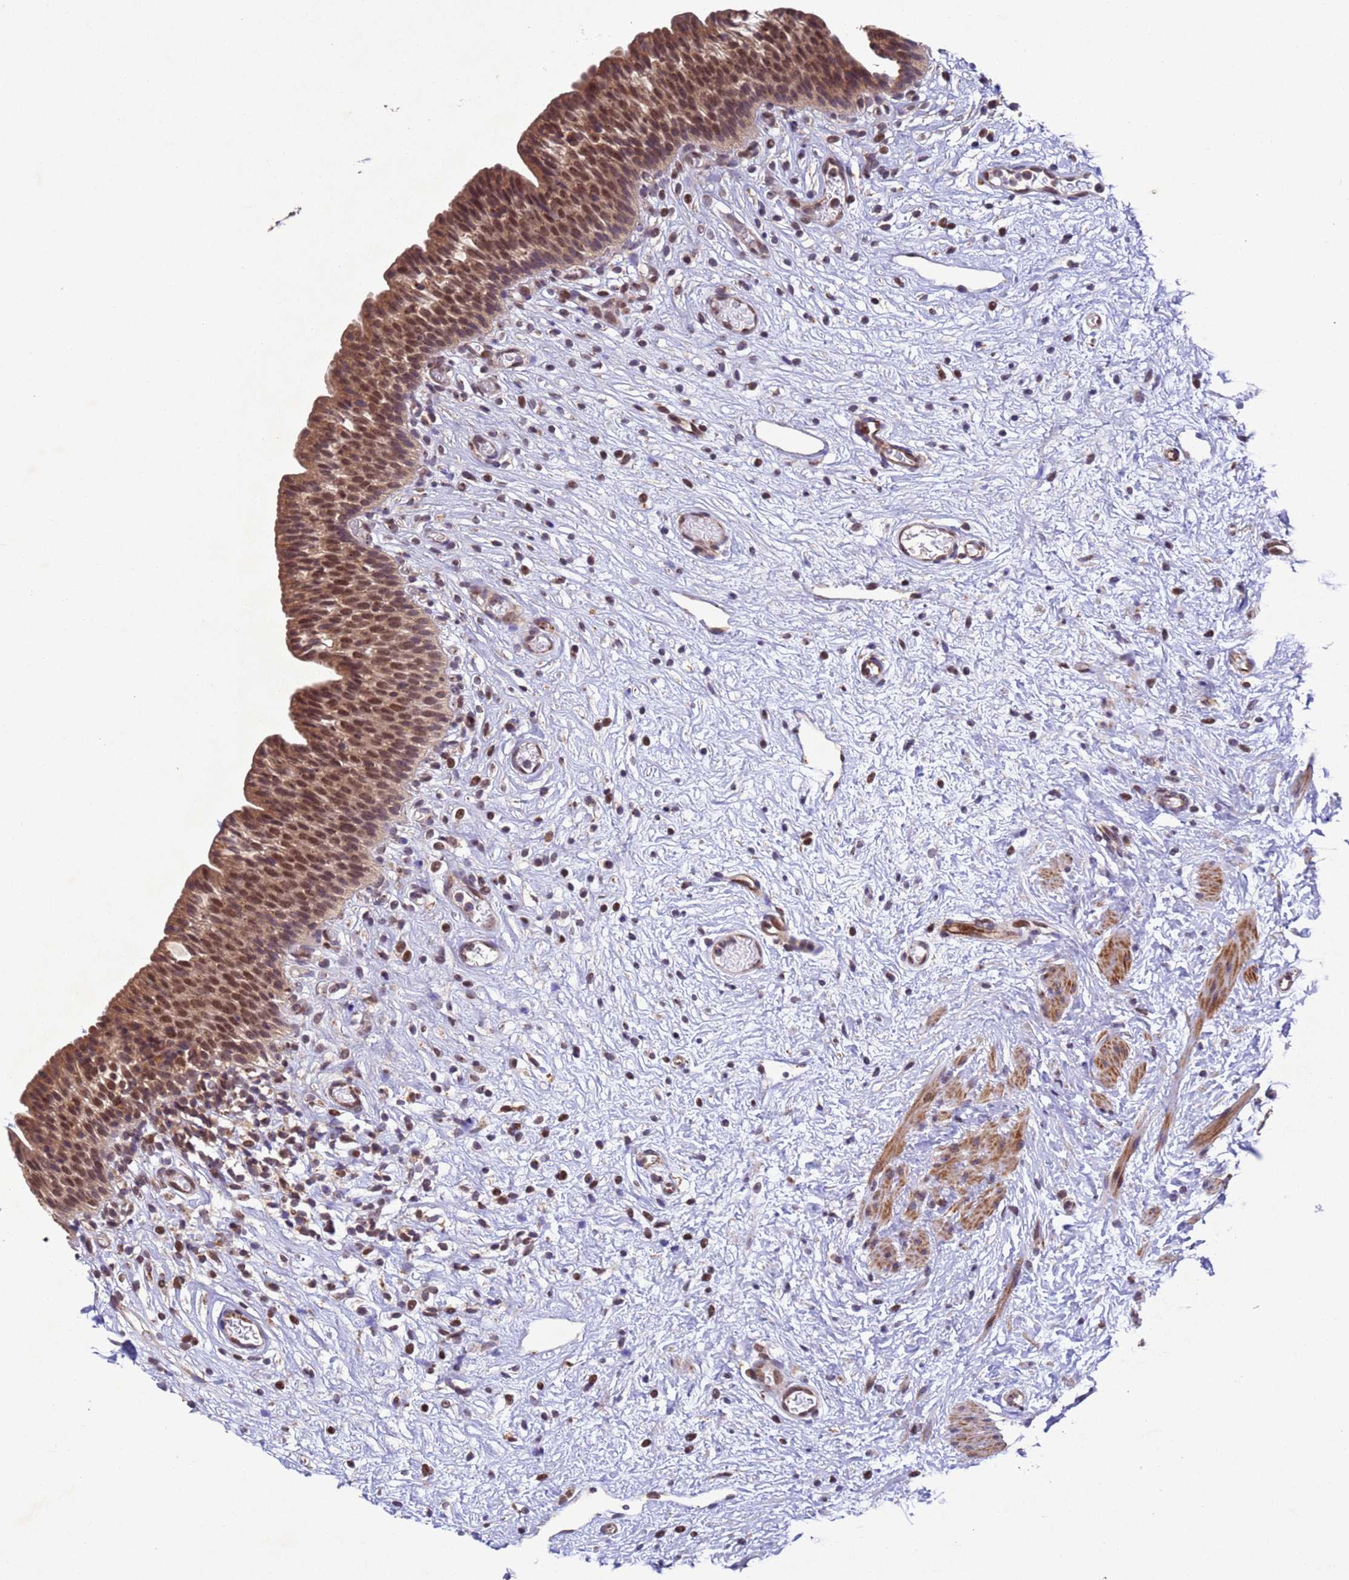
{"staining": {"intensity": "moderate", "quantity": ">75%", "location": "cytoplasmic/membranous,nuclear"}, "tissue": "urinary bladder", "cell_type": "Urothelial cells", "image_type": "normal", "snomed": [{"axis": "morphology", "description": "Transitional cell carcinoma in-situ"}, {"axis": "topography", "description": "Urinary bladder"}], "caption": "The histopathology image demonstrates staining of normal urinary bladder, revealing moderate cytoplasmic/membranous,nuclear protein staining (brown color) within urothelial cells.", "gene": "TBK1", "patient": {"sex": "male", "age": 74}}